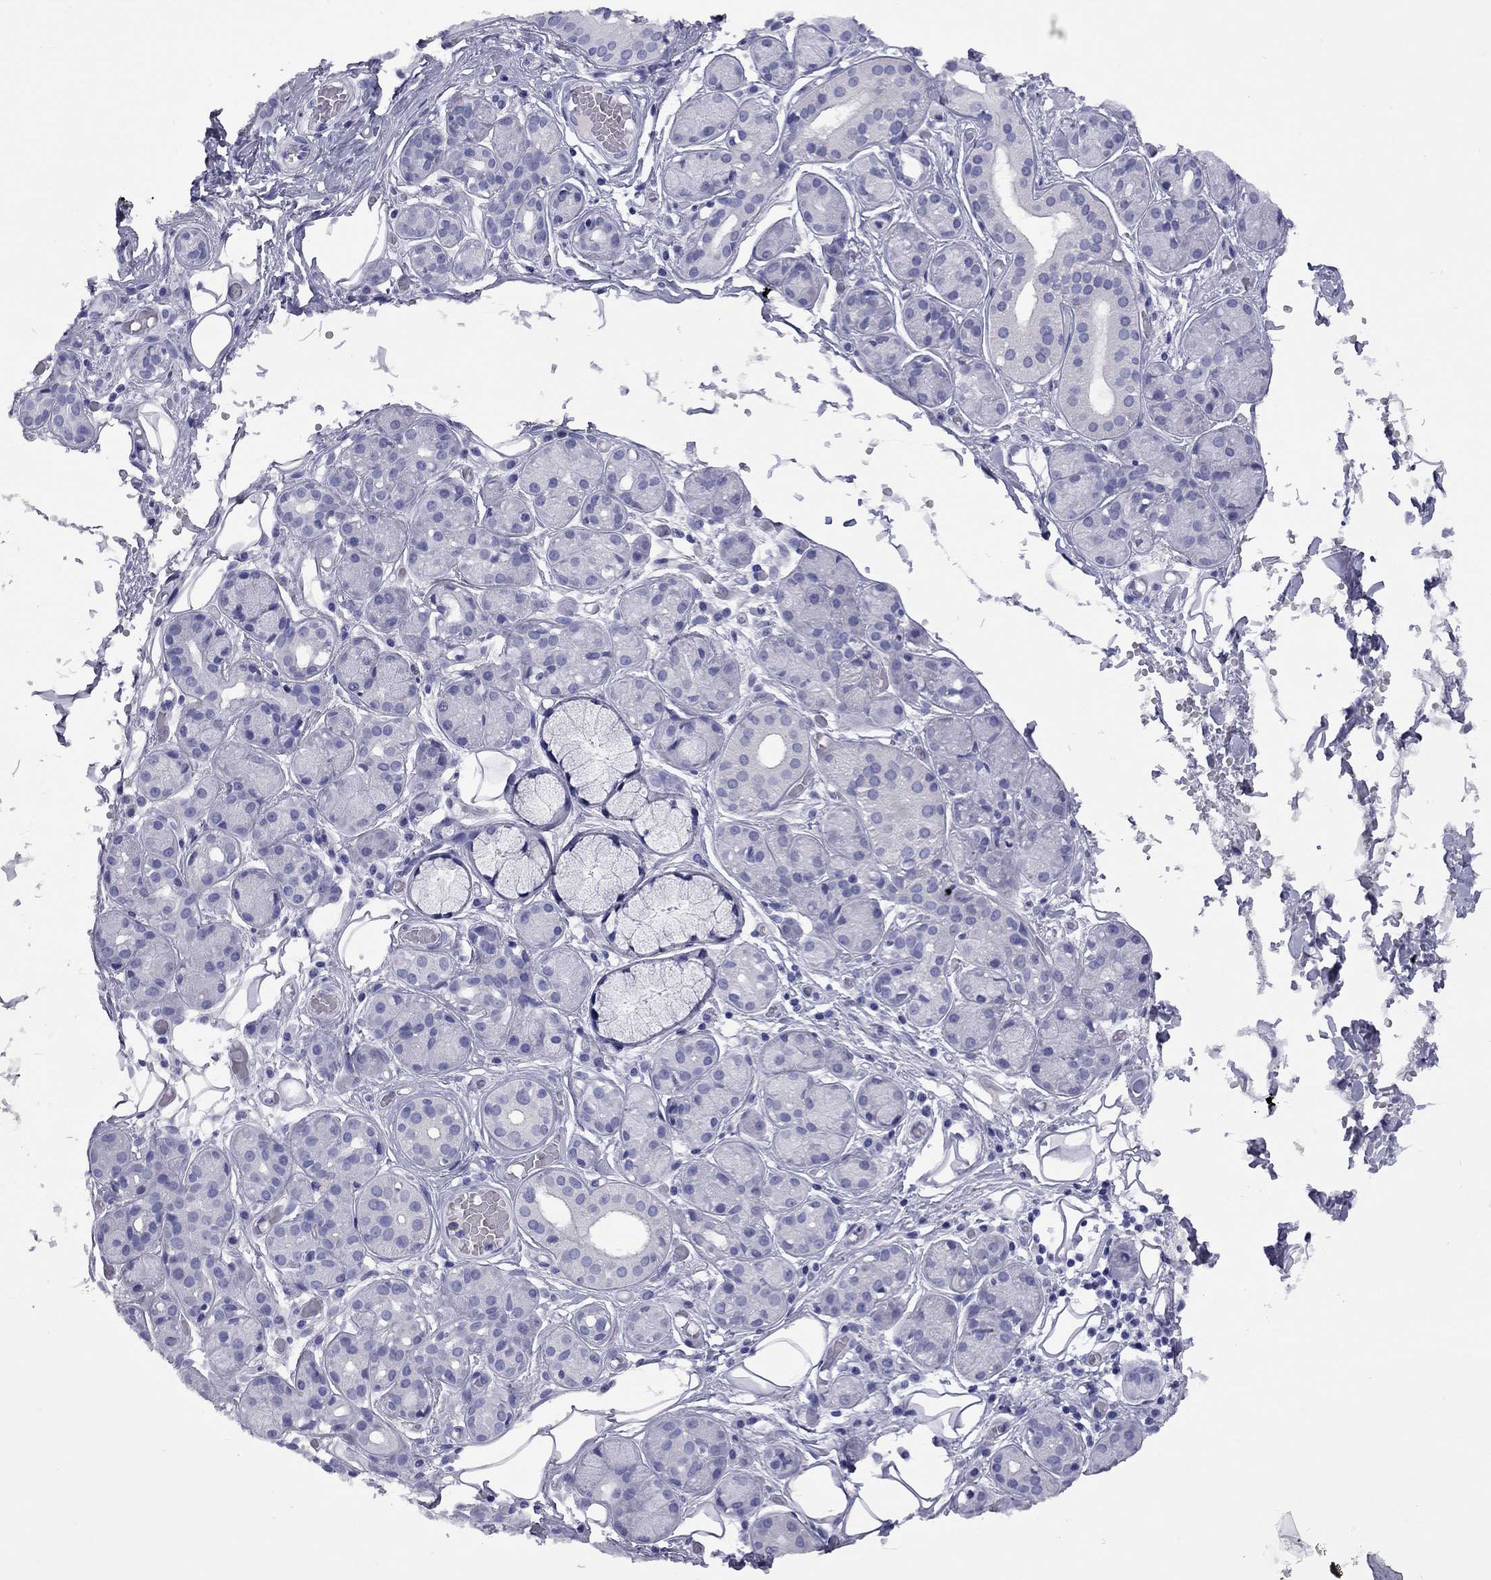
{"staining": {"intensity": "negative", "quantity": "none", "location": "none"}, "tissue": "salivary gland", "cell_type": "Glandular cells", "image_type": "normal", "snomed": [{"axis": "morphology", "description": "Normal tissue, NOS"}, {"axis": "topography", "description": "Salivary gland"}, {"axis": "topography", "description": "Peripheral nerve tissue"}], "caption": "Immunohistochemistry image of normal salivary gland: salivary gland stained with DAB reveals no significant protein expression in glandular cells.", "gene": "EPPIN", "patient": {"sex": "male", "age": 71}}